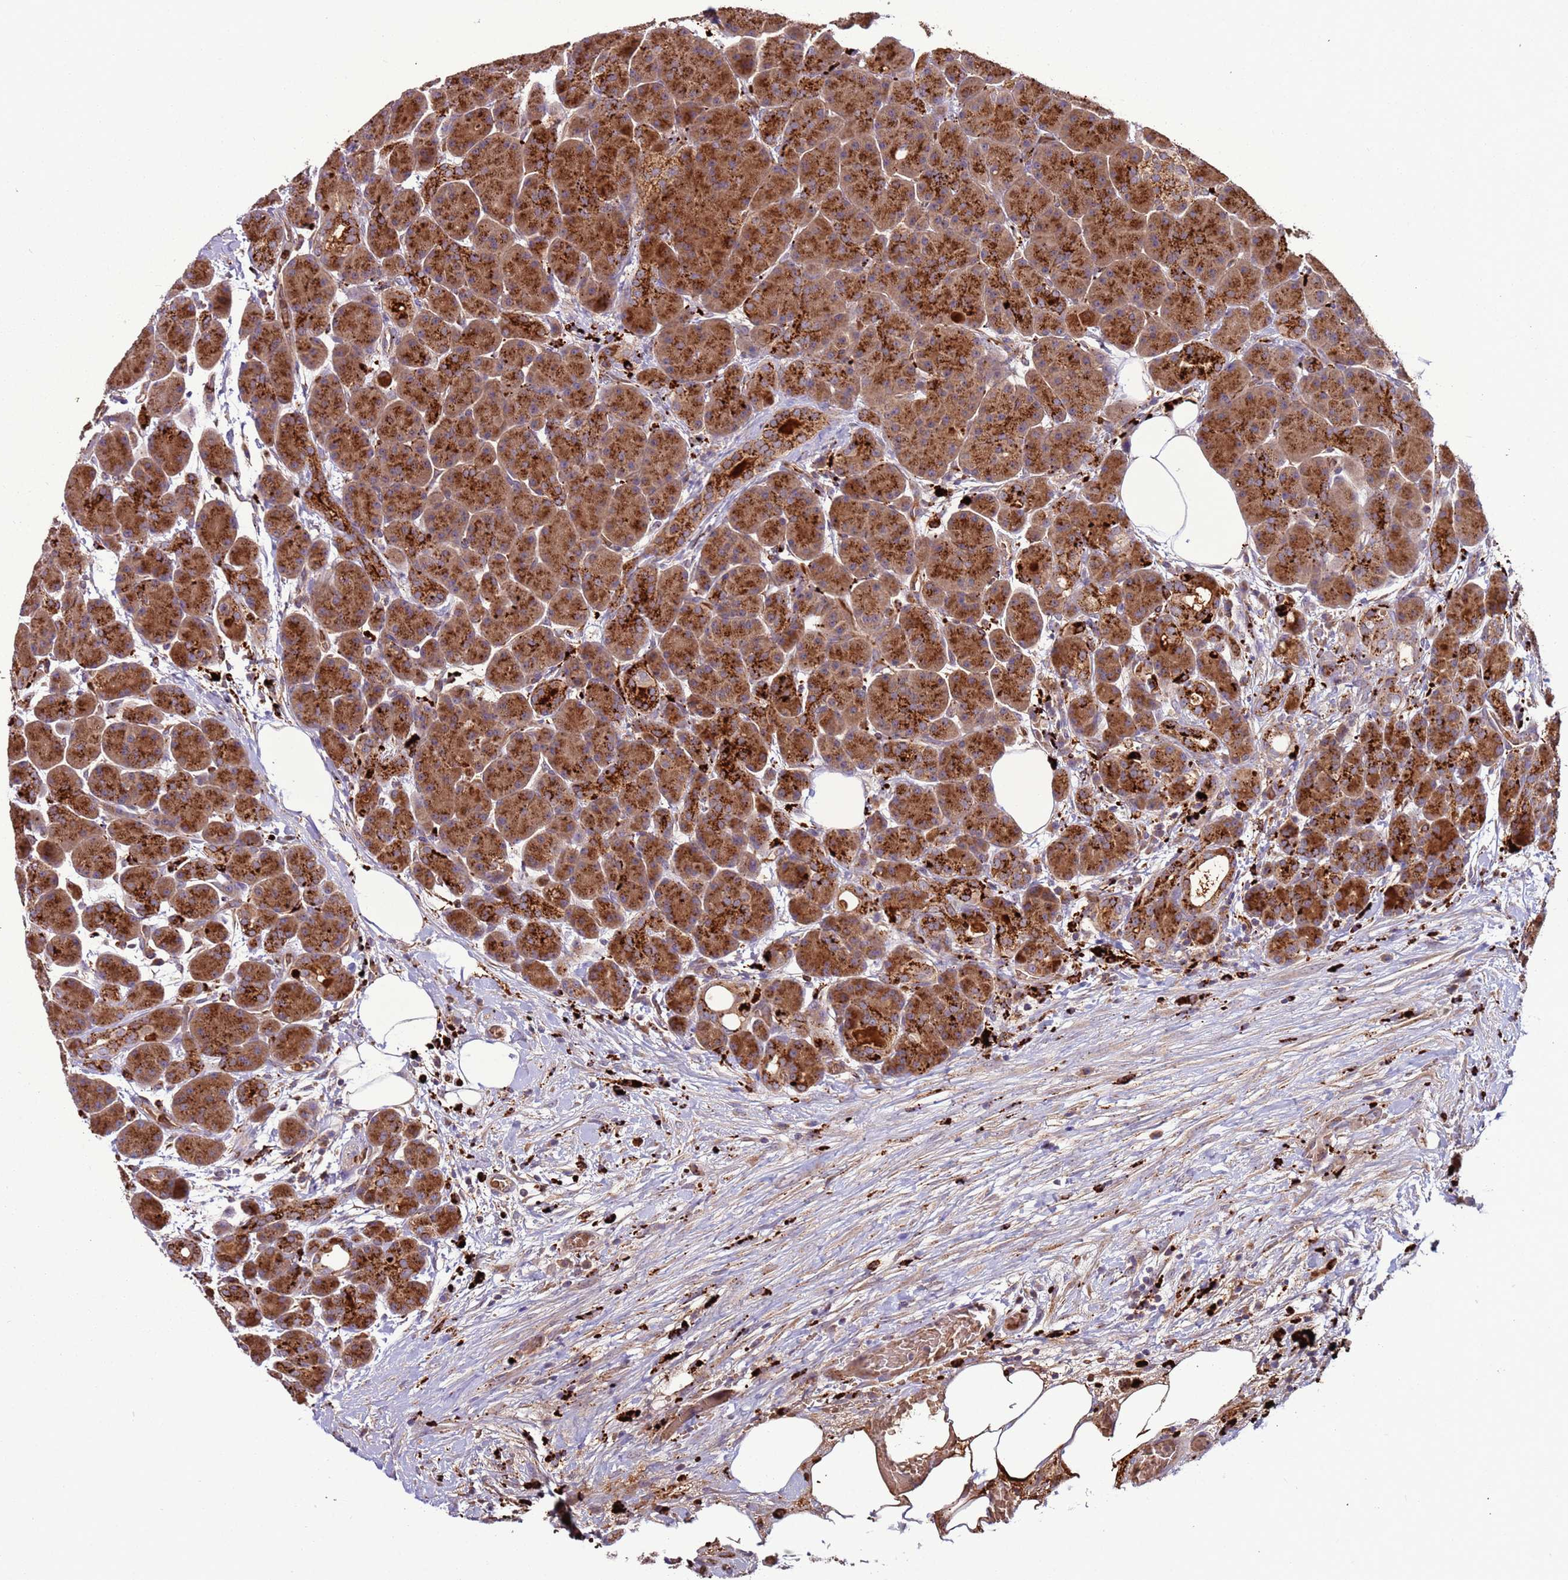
{"staining": {"intensity": "strong", "quantity": ">75%", "location": "cytoplasmic/membranous"}, "tissue": "pancreas", "cell_type": "Exocrine glandular cells", "image_type": "normal", "snomed": [{"axis": "morphology", "description": "Normal tissue, NOS"}, {"axis": "topography", "description": "Pancreas"}], "caption": "Exocrine glandular cells exhibit high levels of strong cytoplasmic/membranous positivity in approximately >75% of cells in normal pancreas.", "gene": "VPS36", "patient": {"sex": "male", "age": 63}}